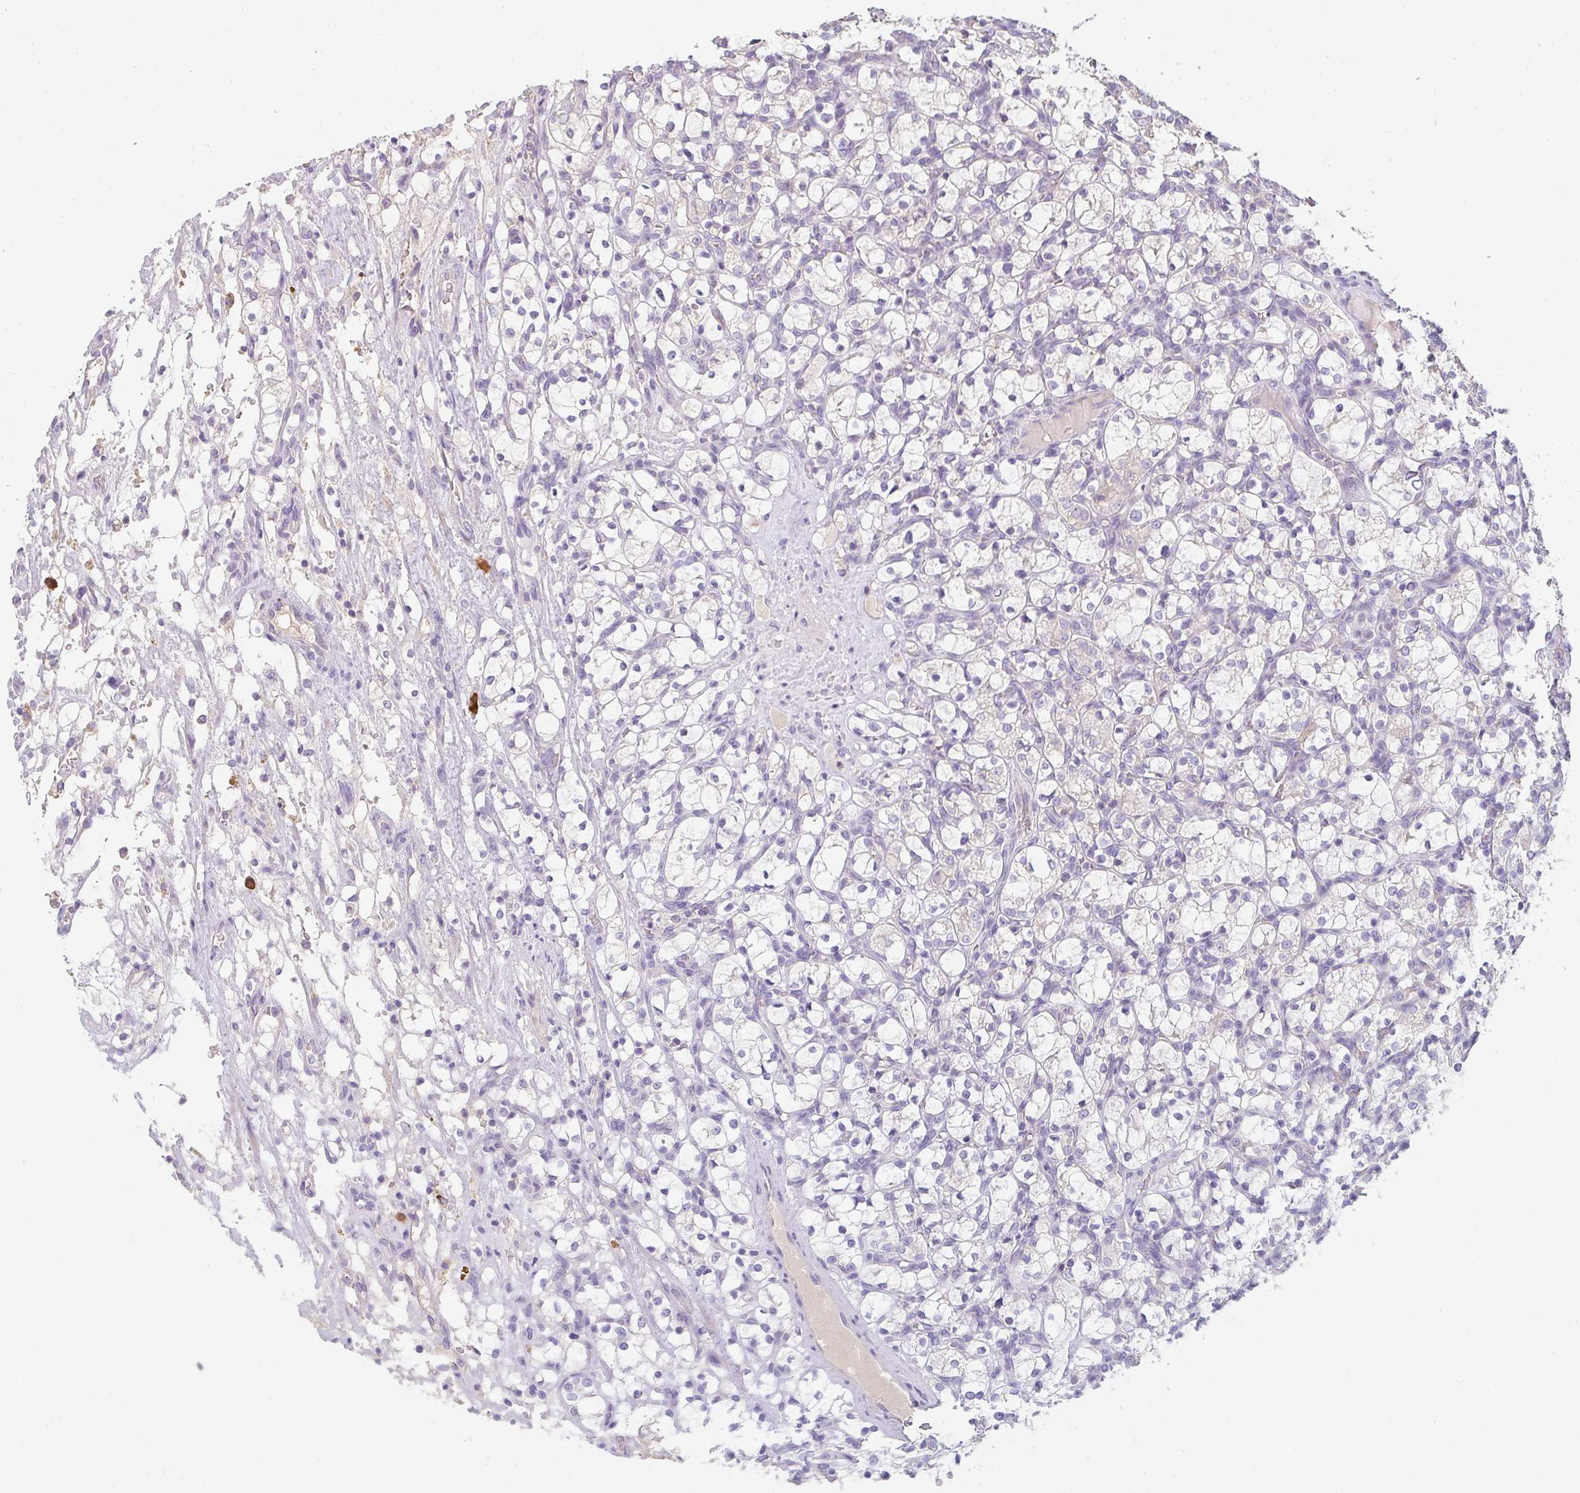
{"staining": {"intensity": "negative", "quantity": "none", "location": "none"}, "tissue": "renal cancer", "cell_type": "Tumor cells", "image_type": "cancer", "snomed": [{"axis": "morphology", "description": "Adenocarcinoma, NOS"}, {"axis": "topography", "description": "Kidney"}], "caption": "Histopathology image shows no protein positivity in tumor cells of adenocarcinoma (renal) tissue.", "gene": "ZNF215", "patient": {"sex": "female", "age": 69}}